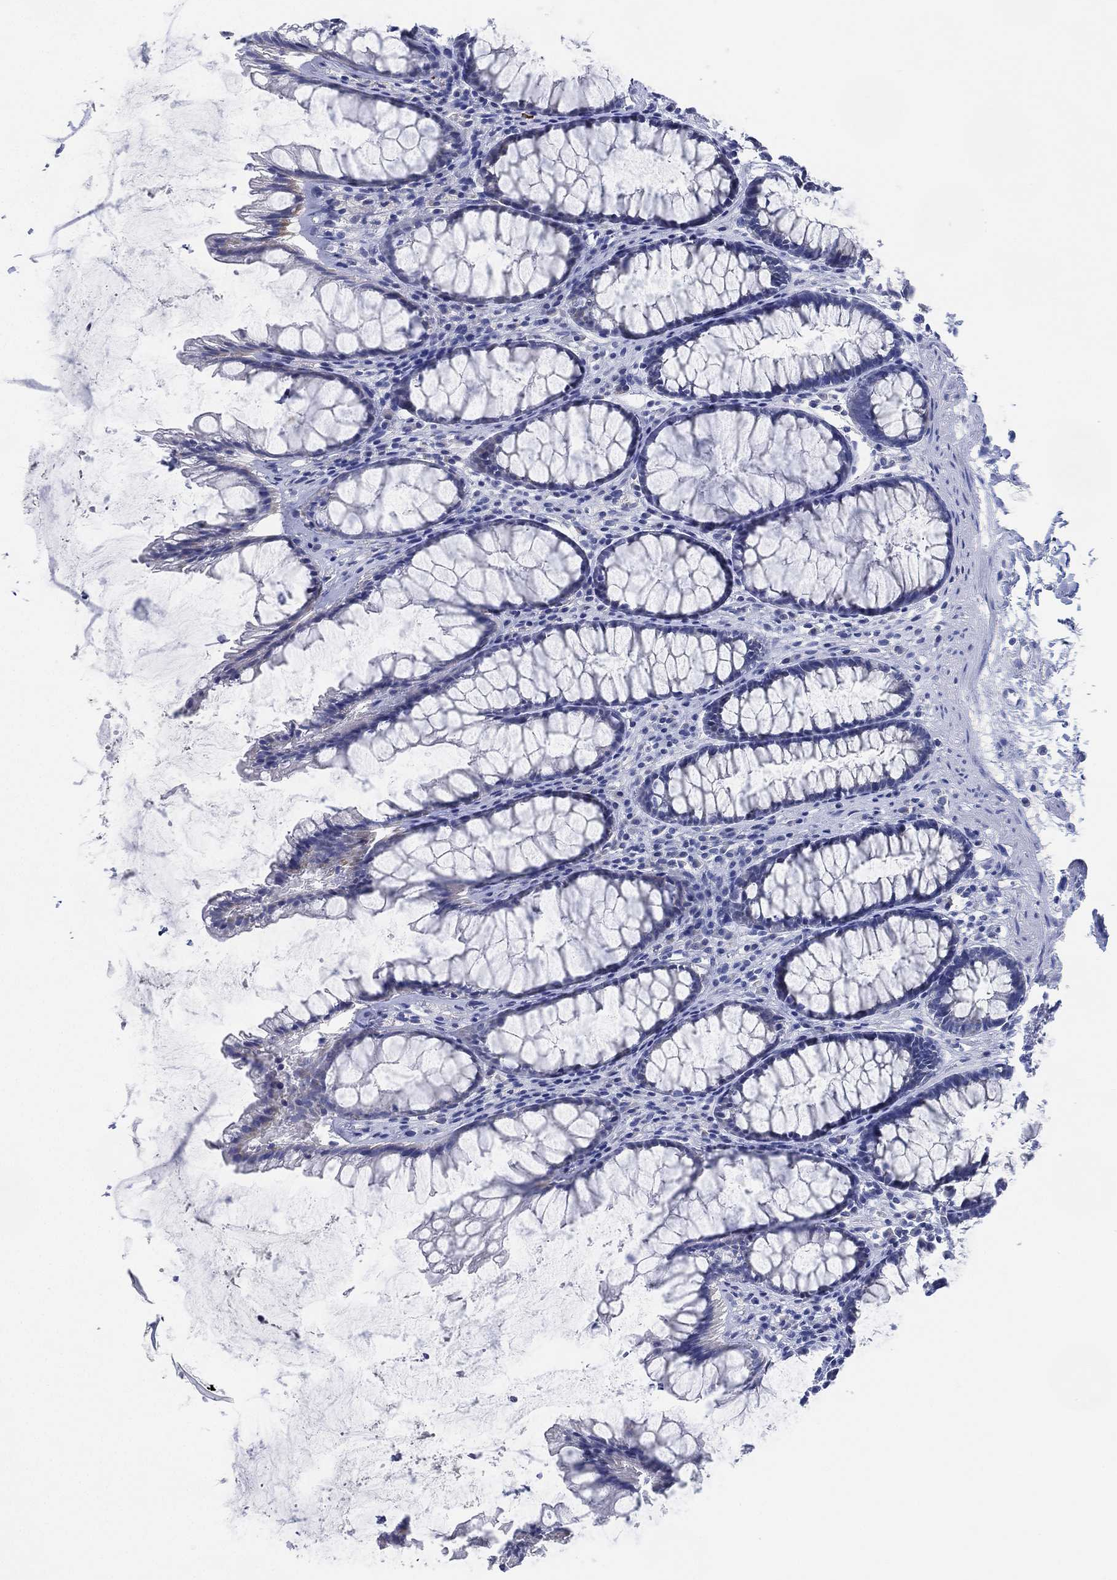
{"staining": {"intensity": "negative", "quantity": "none", "location": "none"}, "tissue": "rectum", "cell_type": "Glandular cells", "image_type": "normal", "snomed": [{"axis": "morphology", "description": "Normal tissue, NOS"}, {"axis": "topography", "description": "Rectum"}], "caption": "High power microscopy image of an immunohistochemistry (IHC) micrograph of benign rectum, revealing no significant staining in glandular cells.", "gene": "ADAD2", "patient": {"sex": "male", "age": 72}}